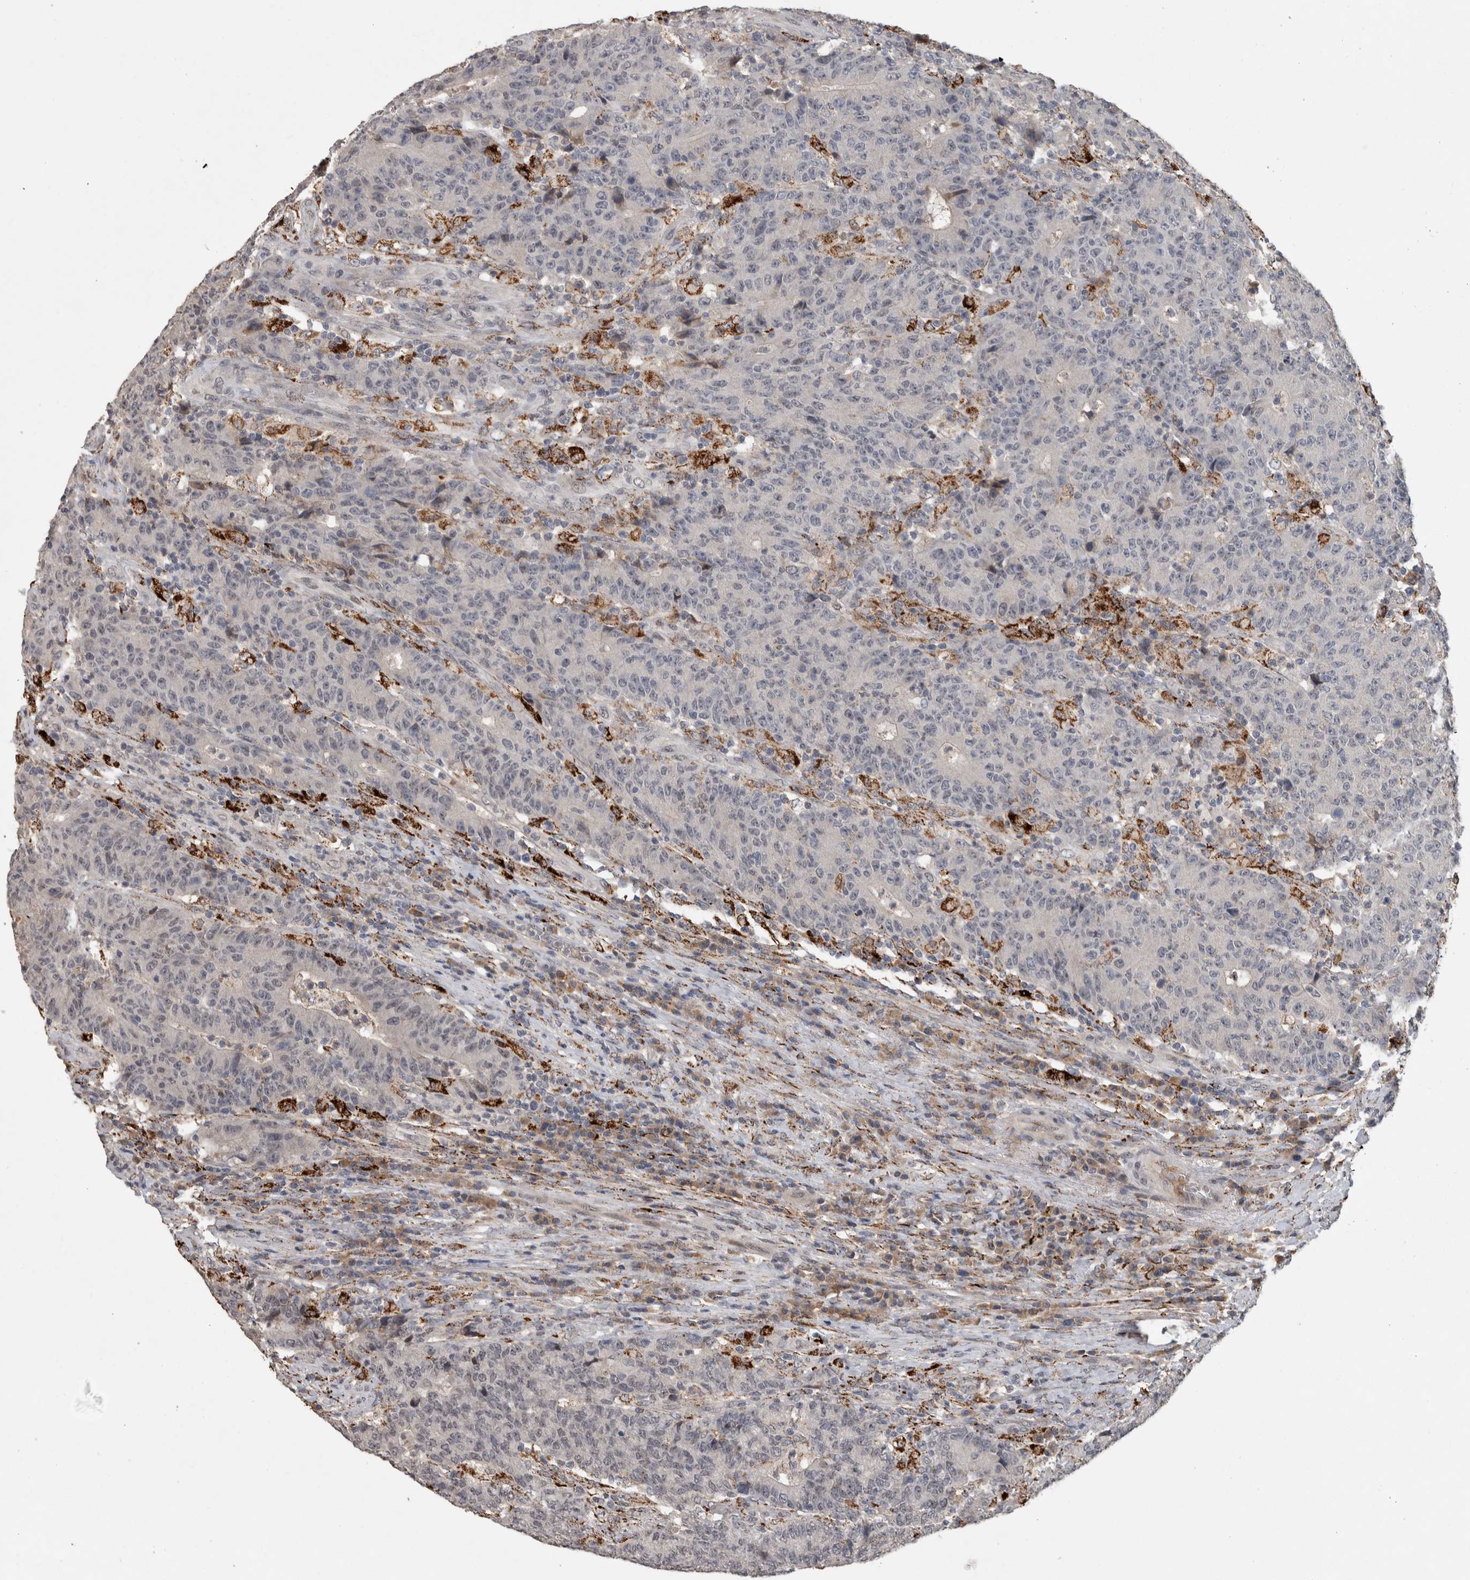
{"staining": {"intensity": "negative", "quantity": "none", "location": "none"}, "tissue": "colorectal cancer", "cell_type": "Tumor cells", "image_type": "cancer", "snomed": [{"axis": "morphology", "description": "Normal tissue, NOS"}, {"axis": "morphology", "description": "Adenocarcinoma, NOS"}, {"axis": "topography", "description": "Colon"}], "caption": "Tumor cells show no significant staining in colorectal cancer (adenocarcinoma).", "gene": "CHRM3", "patient": {"sex": "female", "age": 75}}